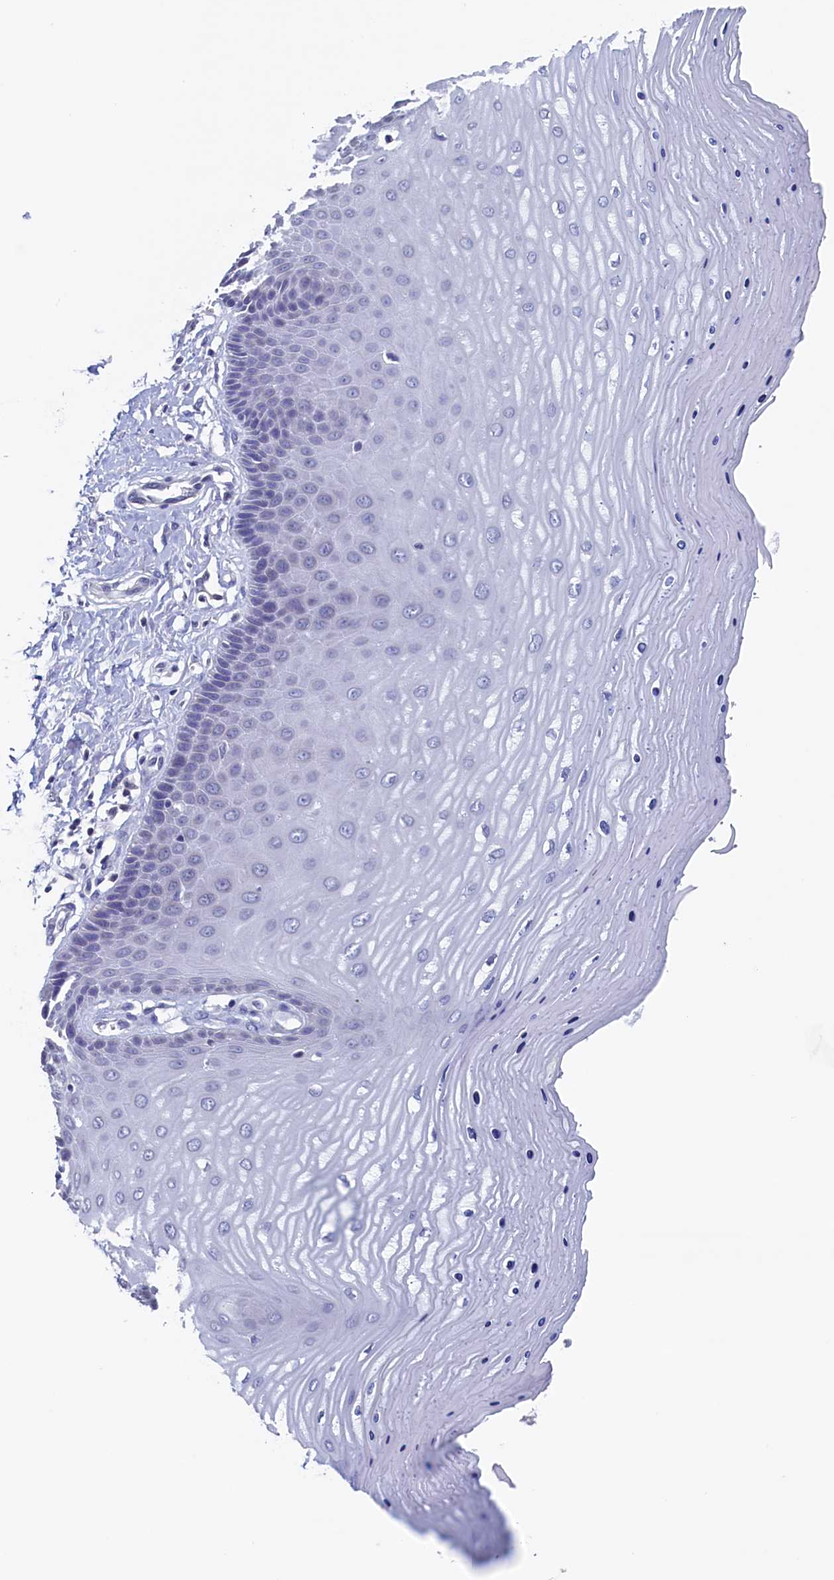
{"staining": {"intensity": "negative", "quantity": "none", "location": "none"}, "tissue": "cervix", "cell_type": "Squamous epithelial cells", "image_type": "normal", "snomed": [{"axis": "morphology", "description": "Normal tissue, NOS"}, {"axis": "topography", "description": "Cervix"}], "caption": "A photomicrograph of cervix stained for a protein displays no brown staining in squamous epithelial cells.", "gene": "C11orf54", "patient": {"sex": "female", "age": 55}}